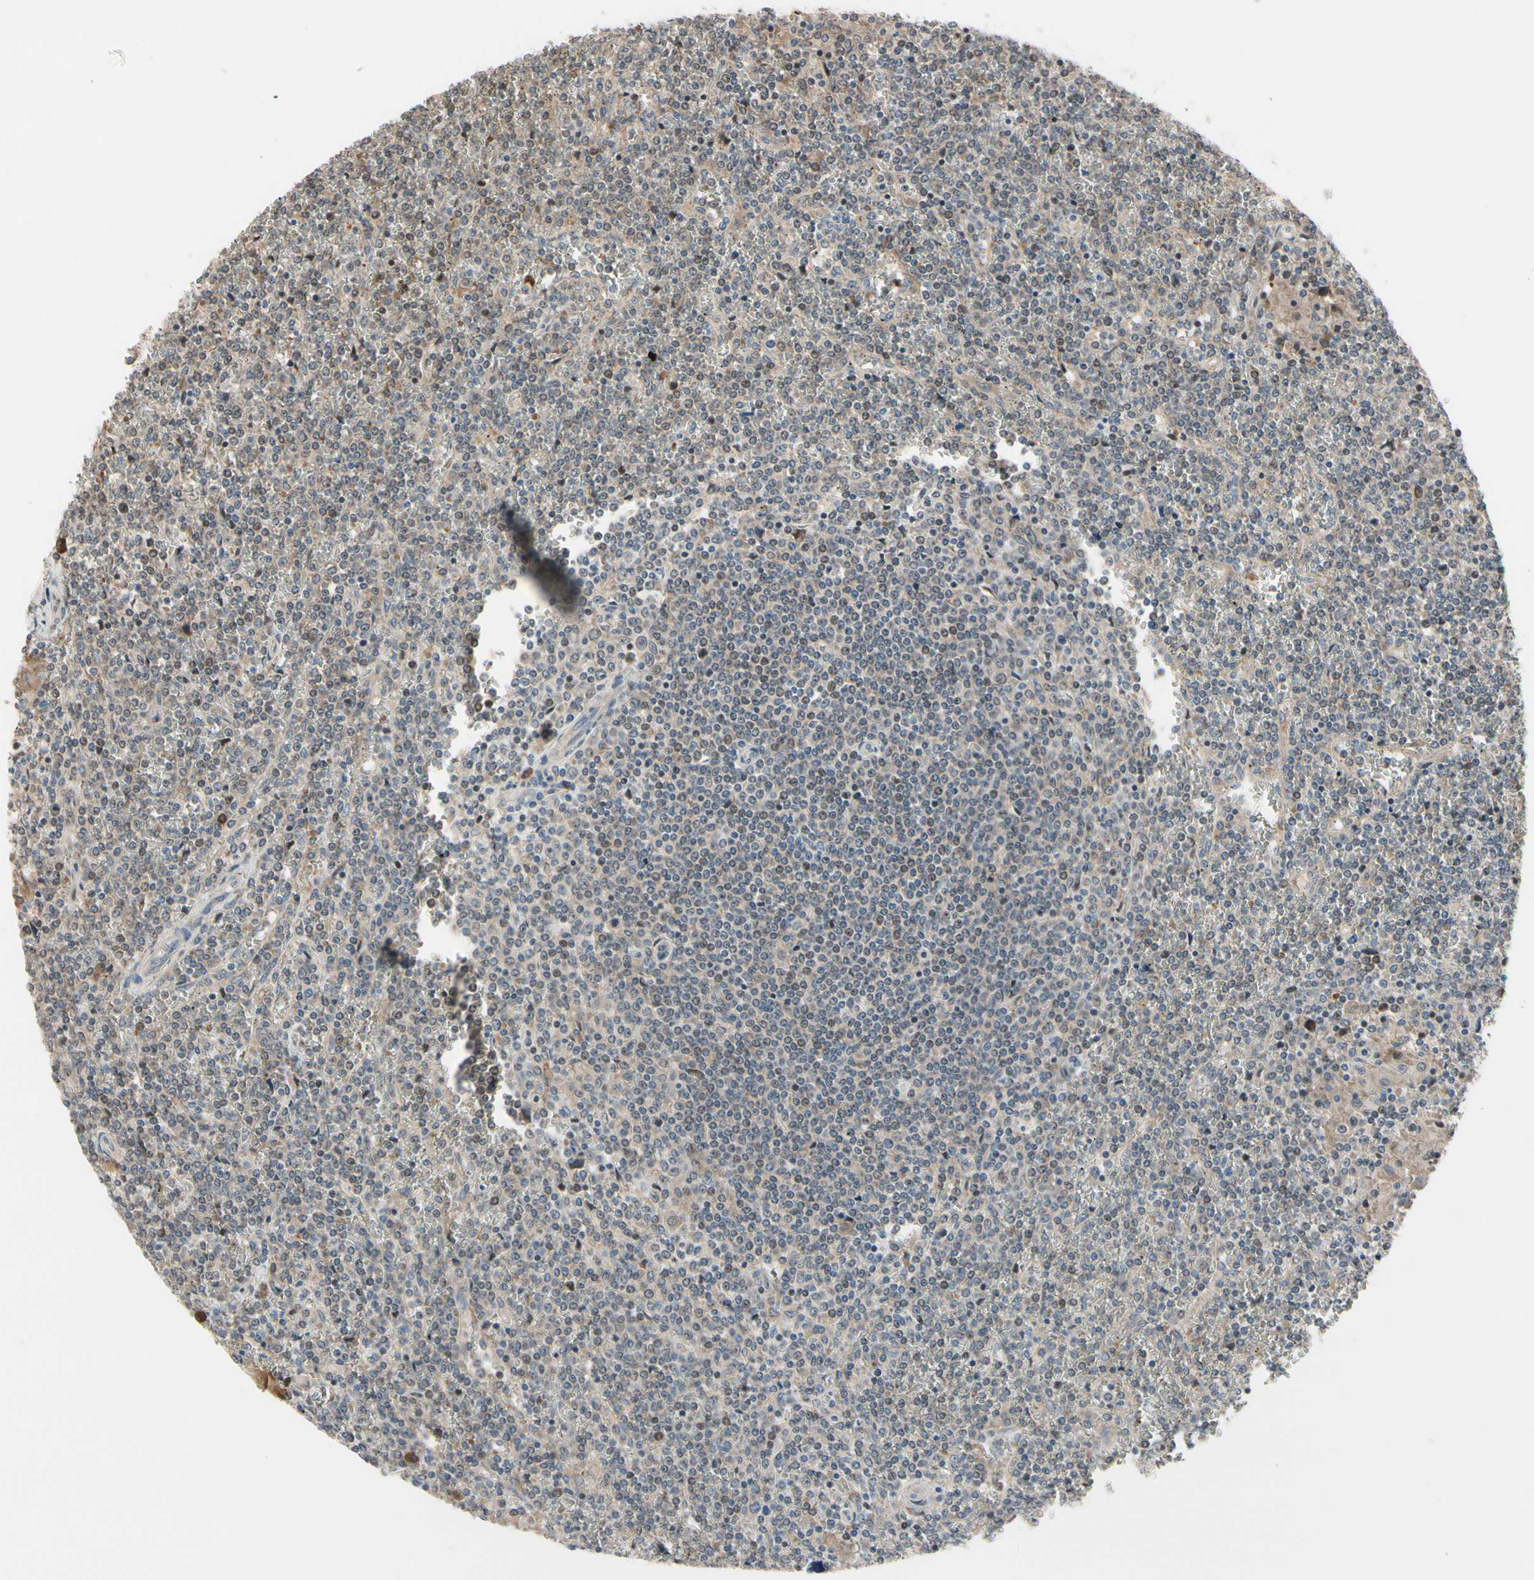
{"staining": {"intensity": "weak", "quantity": "<25%", "location": "cytoplasmic/membranous,nuclear"}, "tissue": "lymphoma", "cell_type": "Tumor cells", "image_type": "cancer", "snomed": [{"axis": "morphology", "description": "Malignant lymphoma, non-Hodgkin's type, Low grade"}, {"axis": "topography", "description": "Spleen"}], "caption": "Low-grade malignant lymphoma, non-Hodgkin's type was stained to show a protein in brown. There is no significant staining in tumor cells.", "gene": "SNX29", "patient": {"sex": "female", "age": 19}}